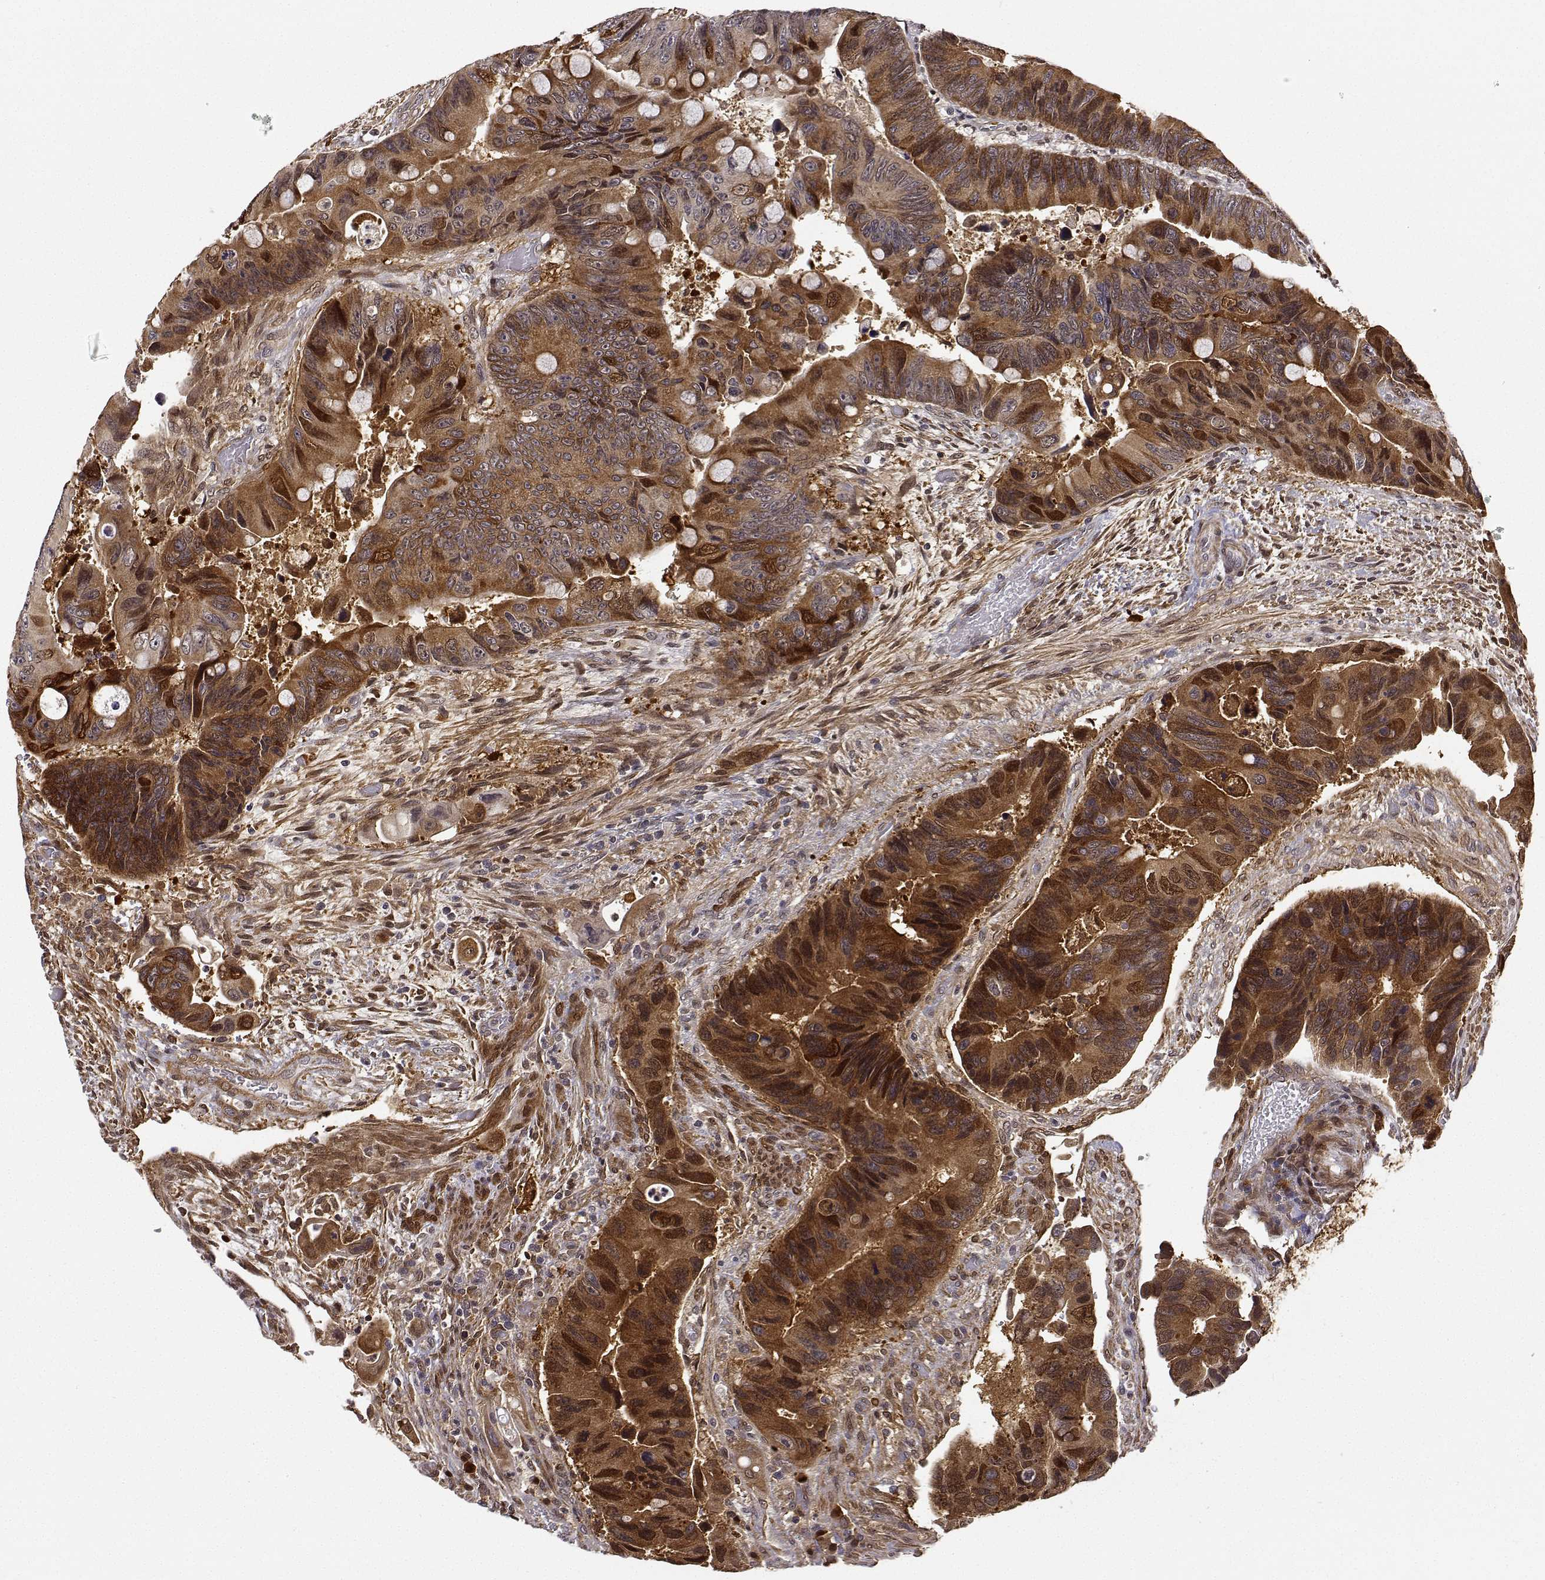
{"staining": {"intensity": "moderate", "quantity": "25%-75%", "location": "cytoplasmic/membranous"}, "tissue": "colorectal cancer", "cell_type": "Tumor cells", "image_type": "cancer", "snomed": [{"axis": "morphology", "description": "Adenocarcinoma, NOS"}, {"axis": "topography", "description": "Rectum"}], "caption": "The immunohistochemical stain highlights moderate cytoplasmic/membranous staining in tumor cells of colorectal cancer tissue.", "gene": "PHGDH", "patient": {"sex": "male", "age": 63}}